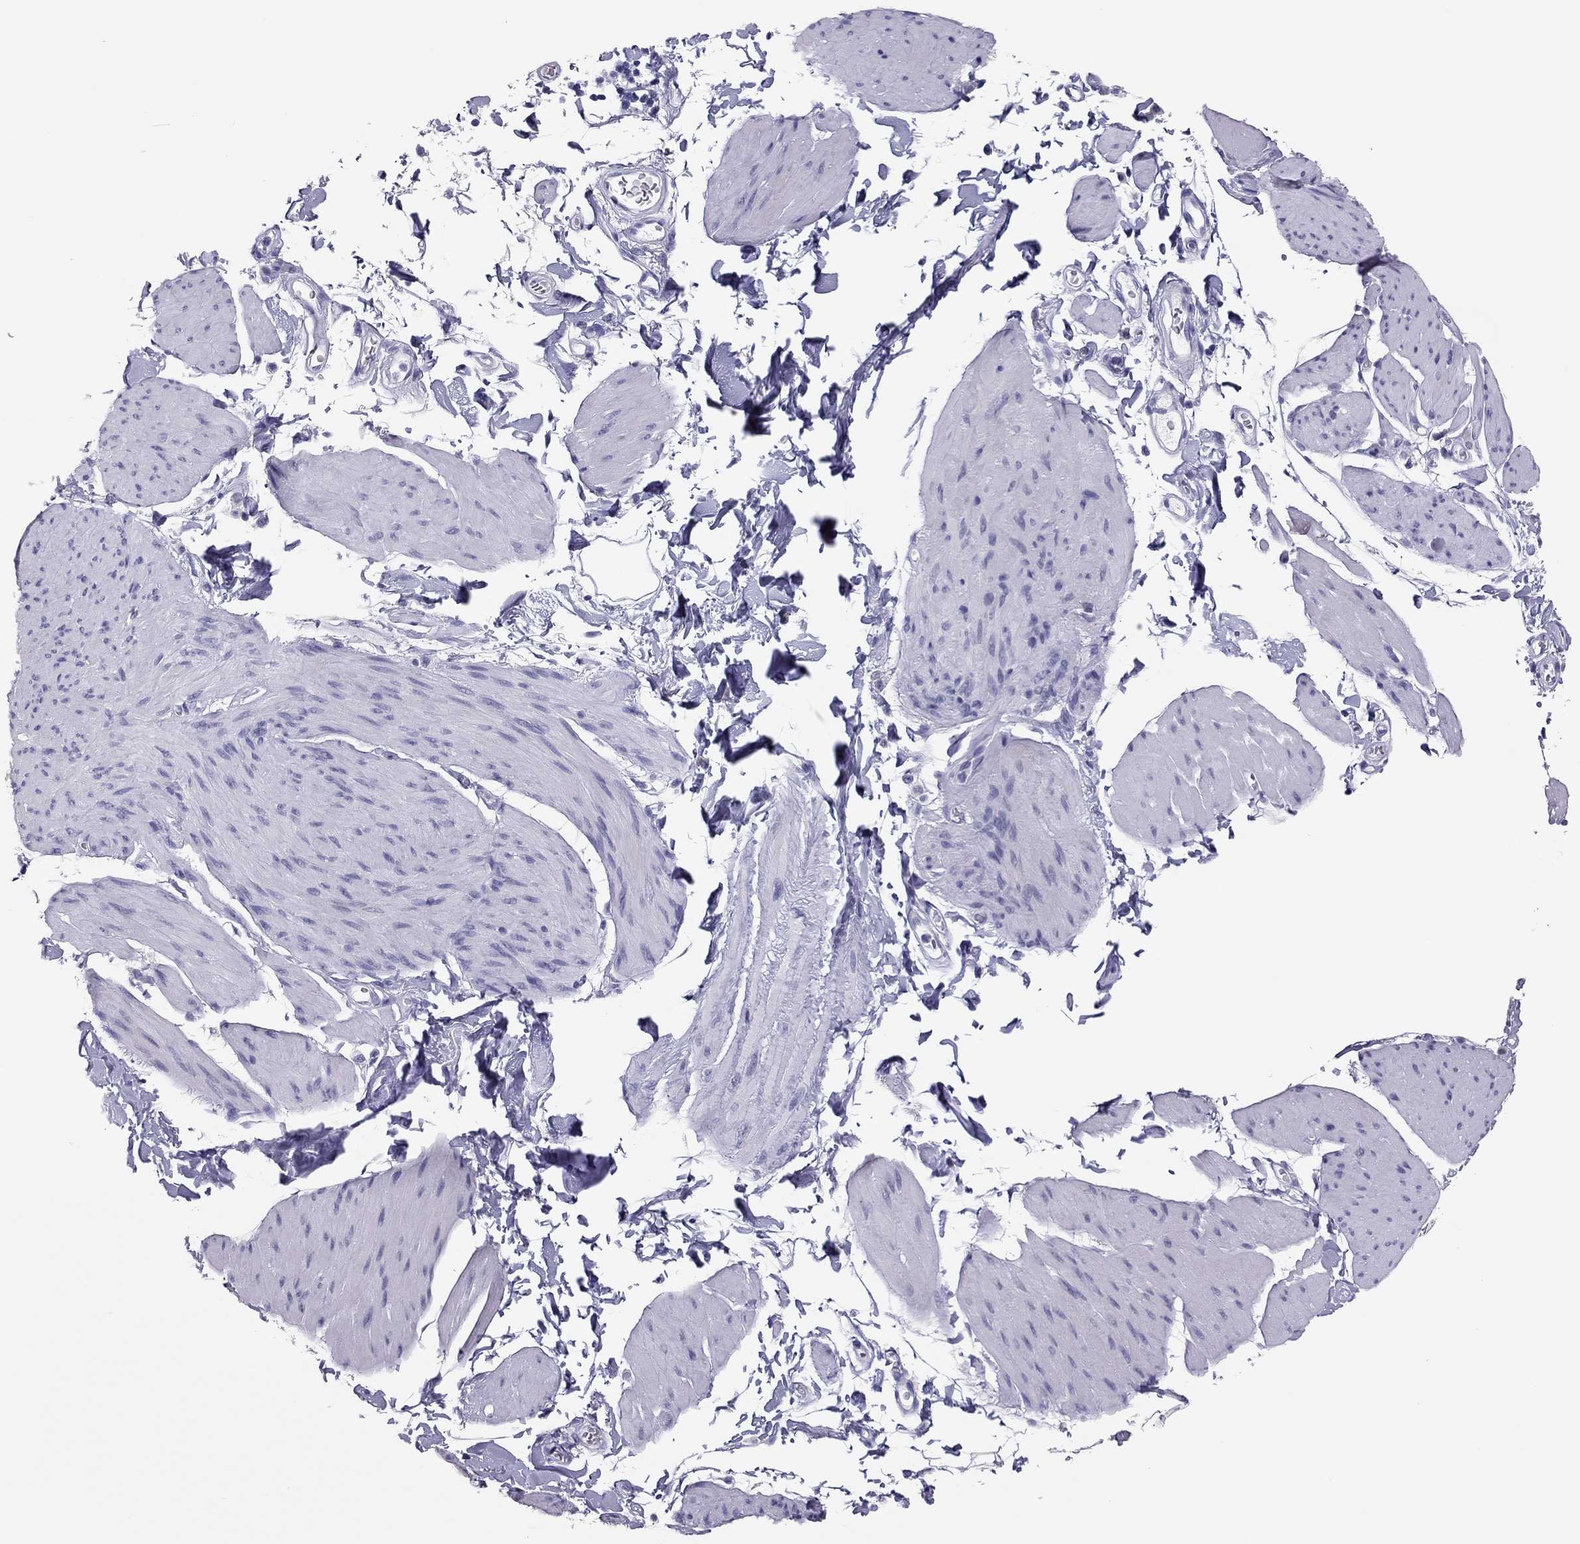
{"staining": {"intensity": "negative", "quantity": "none", "location": "none"}, "tissue": "smooth muscle", "cell_type": "Smooth muscle cells", "image_type": "normal", "snomed": [{"axis": "morphology", "description": "Normal tissue, NOS"}, {"axis": "topography", "description": "Adipose tissue"}, {"axis": "topography", "description": "Smooth muscle"}, {"axis": "topography", "description": "Peripheral nerve tissue"}], "caption": "IHC of unremarkable smooth muscle exhibits no positivity in smooth muscle cells.", "gene": "PHOX2A", "patient": {"sex": "male", "age": 83}}